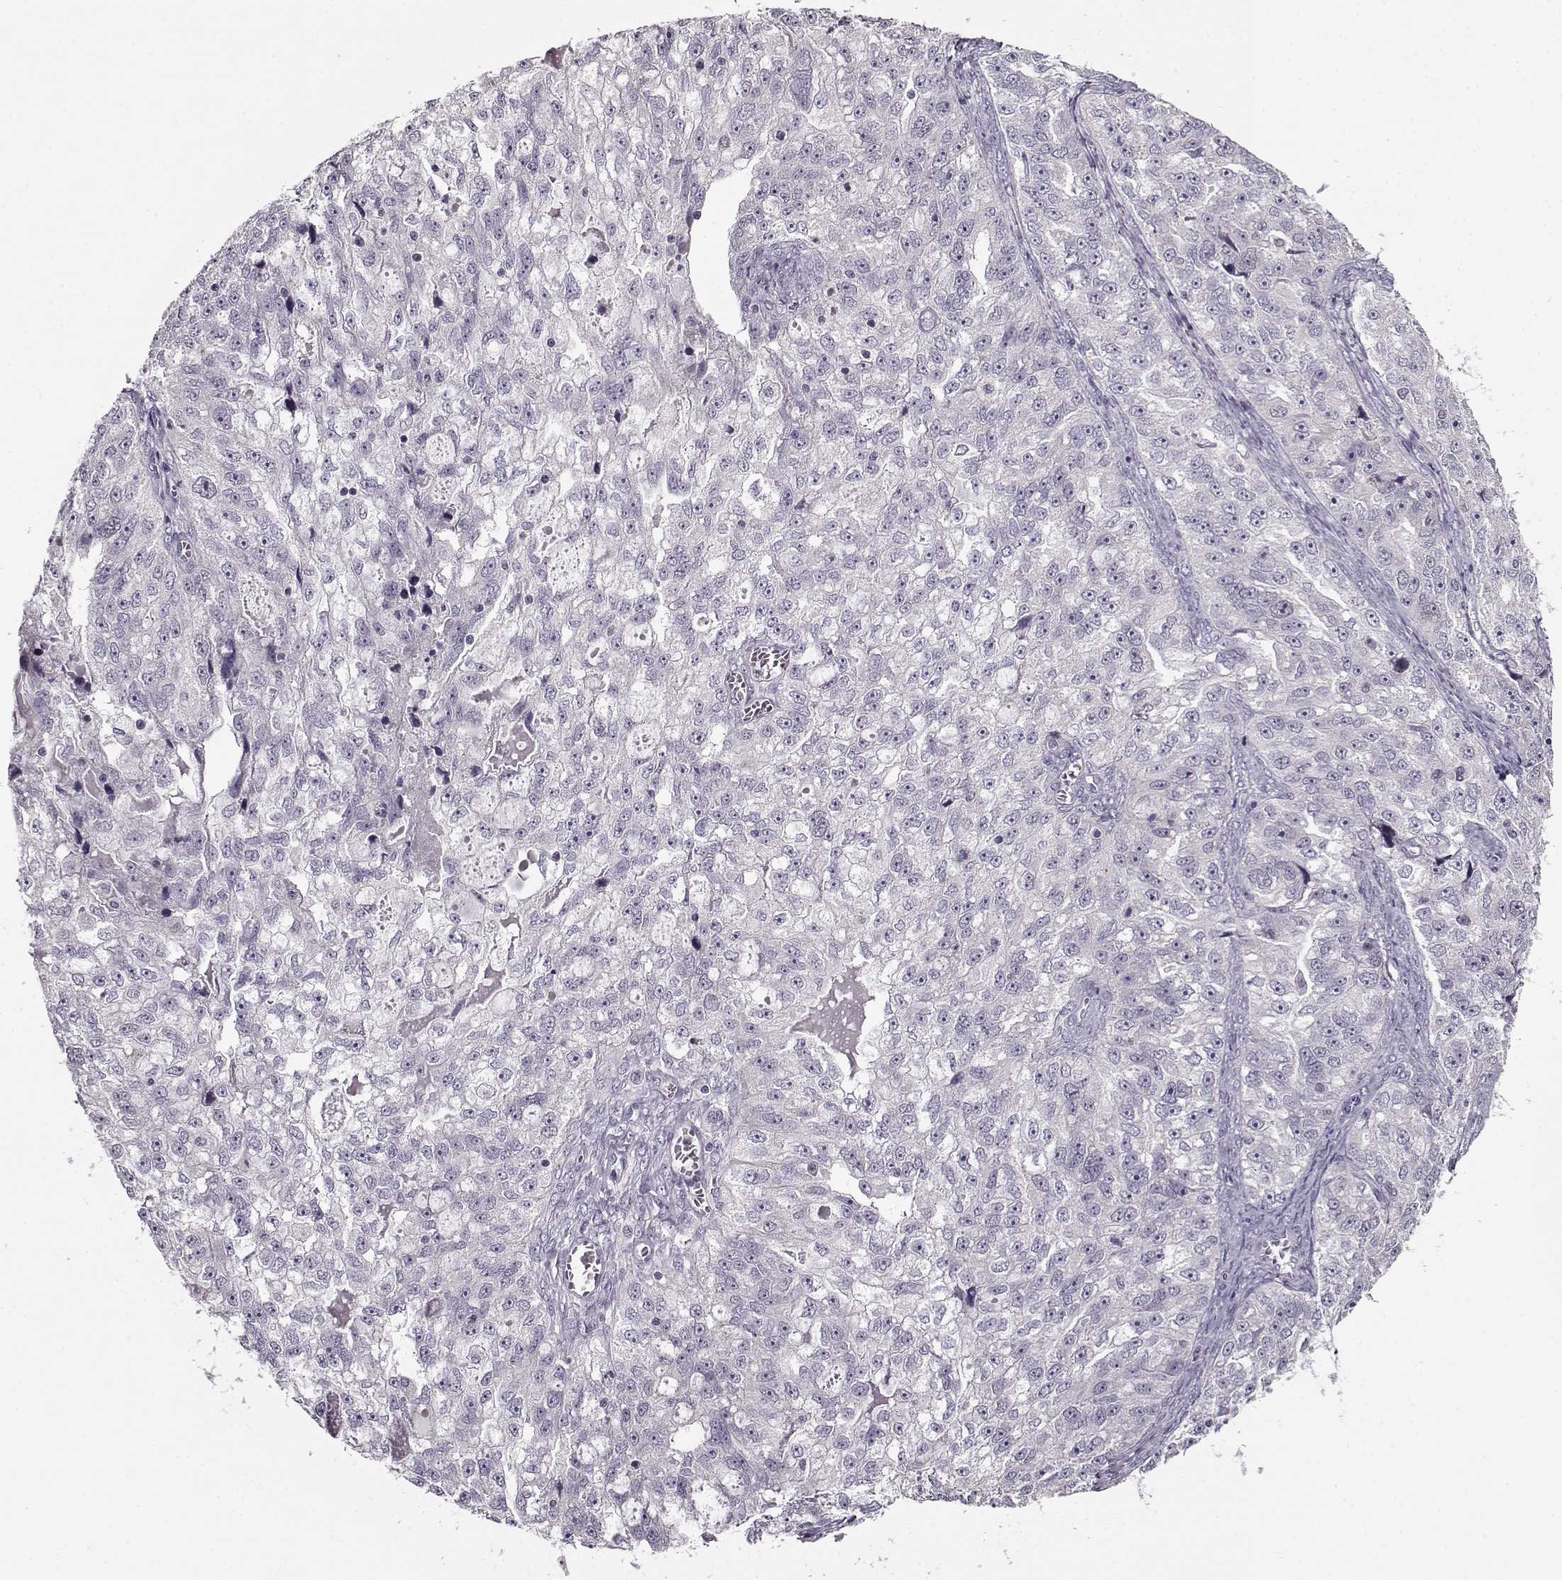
{"staining": {"intensity": "negative", "quantity": "none", "location": "none"}, "tissue": "ovarian cancer", "cell_type": "Tumor cells", "image_type": "cancer", "snomed": [{"axis": "morphology", "description": "Cystadenocarcinoma, serous, NOS"}, {"axis": "topography", "description": "Ovary"}], "caption": "This is an immunohistochemistry photomicrograph of serous cystadenocarcinoma (ovarian). There is no staining in tumor cells.", "gene": "RP1L1", "patient": {"sex": "female", "age": 51}}